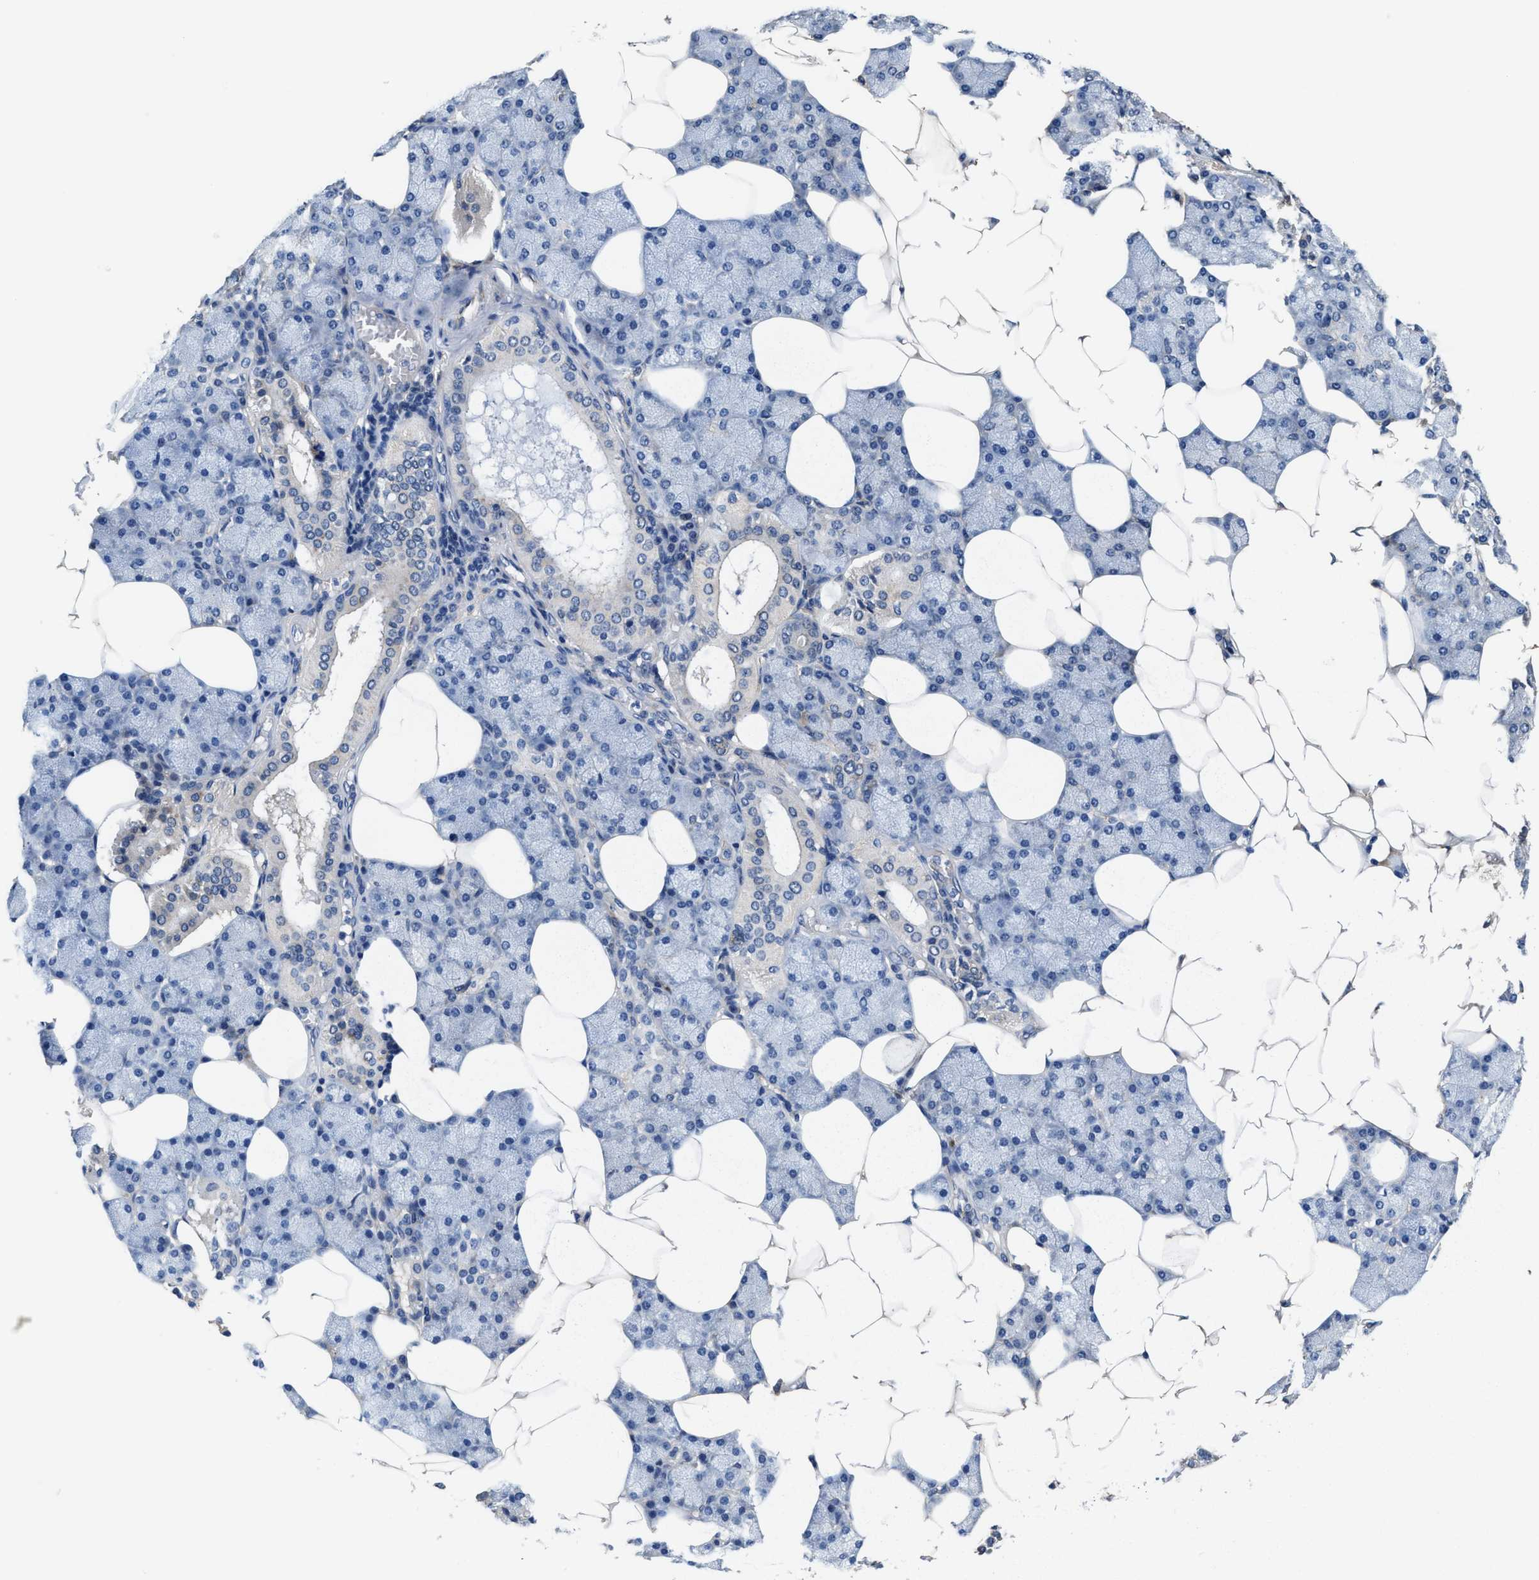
{"staining": {"intensity": "moderate", "quantity": "<25%", "location": "cytoplasmic/membranous"}, "tissue": "salivary gland", "cell_type": "Glandular cells", "image_type": "normal", "snomed": [{"axis": "morphology", "description": "Normal tissue, NOS"}, {"axis": "topography", "description": "Salivary gland"}], "caption": "The immunohistochemical stain shows moderate cytoplasmic/membranous staining in glandular cells of unremarkable salivary gland. The staining is performed using DAB (3,3'-diaminobenzidine) brown chromogen to label protein expression. The nuclei are counter-stained blue using hematoxylin.", "gene": "IDNK", "patient": {"sex": "male", "age": 62}}